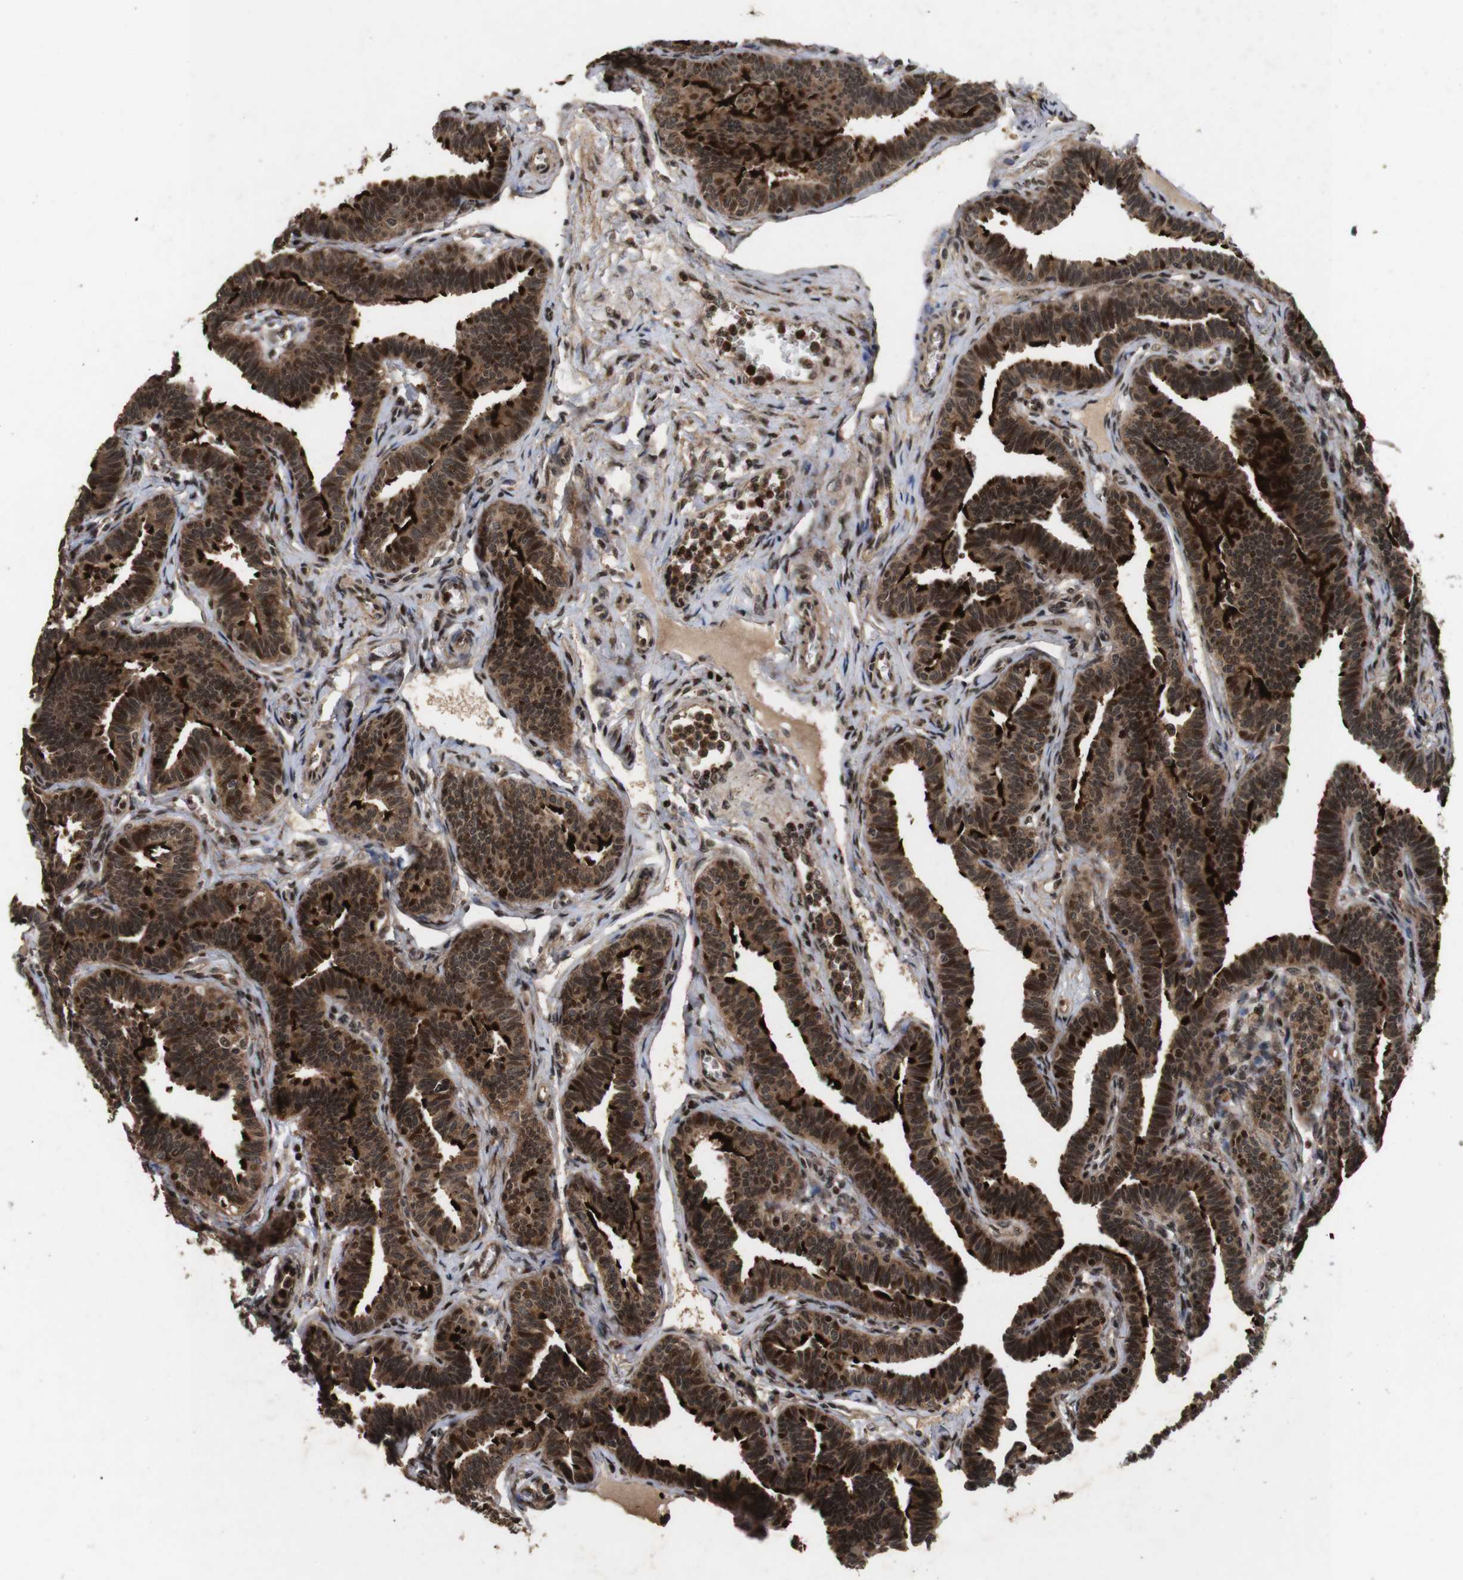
{"staining": {"intensity": "strong", "quantity": ">75%", "location": "cytoplasmic/membranous,nuclear"}, "tissue": "fallopian tube", "cell_type": "Glandular cells", "image_type": "normal", "snomed": [{"axis": "morphology", "description": "Normal tissue, NOS"}, {"axis": "topography", "description": "Fallopian tube"}, {"axis": "topography", "description": "Ovary"}], "caption": "Immunohistochemical staining of normal fallopian tube reveals >75% levels of strong cytoplasmic/membranous,nuclear protein staining in about >75% of glandular cells.", "gene": "KIF23", "patient": {"sex": "female", "age": 23}}